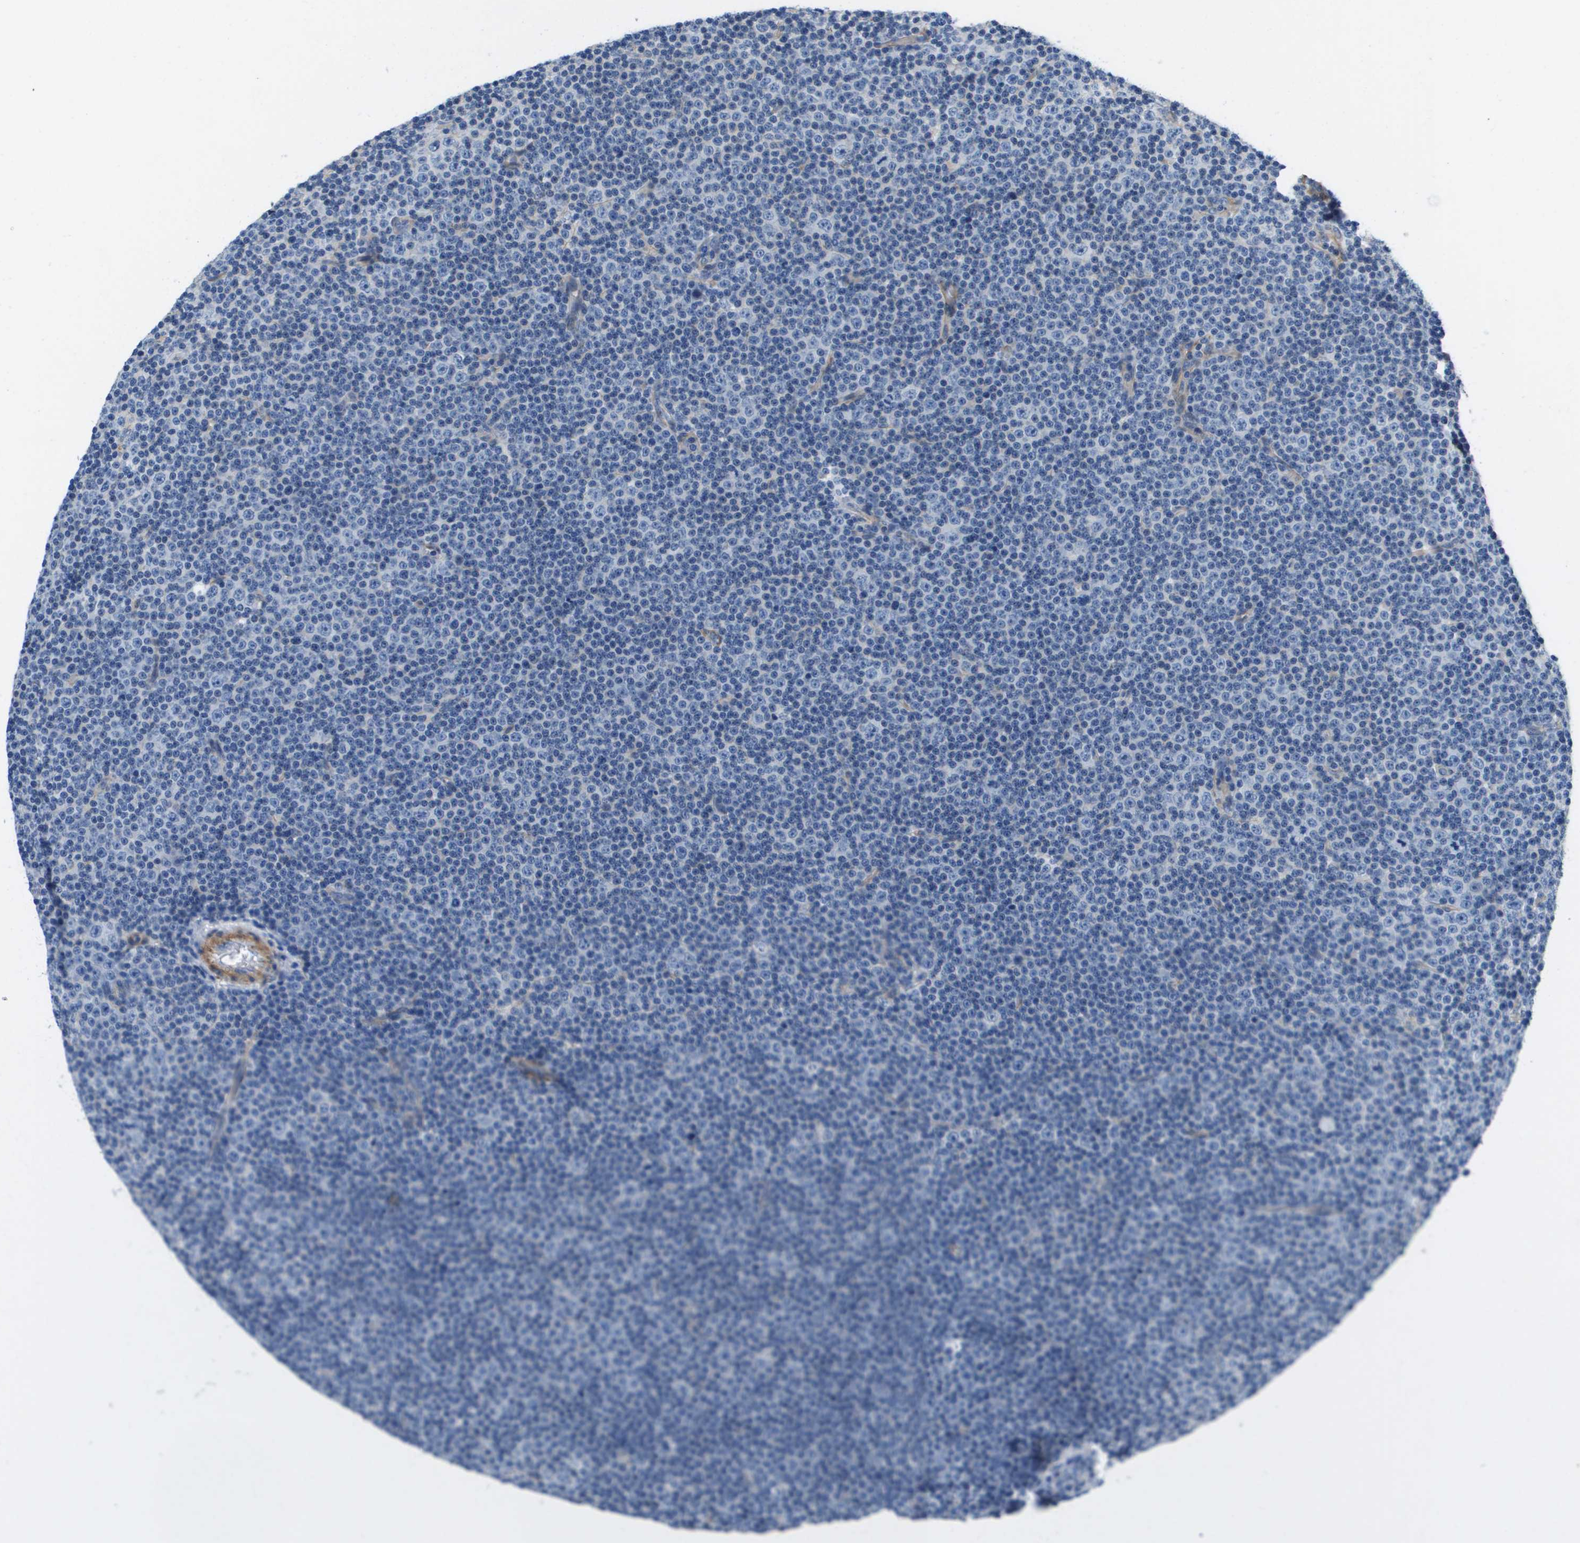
{"staining": {"intensity": "negative", "quantity": "none", "location": "none"}, "tissue": "lymphoma", "cell_type": "Tumor cells", "image_type": "cancer", "snomed": [{"axis": "morphology", "description": "Malignant lymphoma, non-Hodgkin's type, Low grade"}, {"axis": "topography", "description": "Lymph node"}], "caption": "Tumor cells are negative for brown protein staining in lymphoma.", "gene": "LPP", "patient": {"sex": "female", "age": 67}}